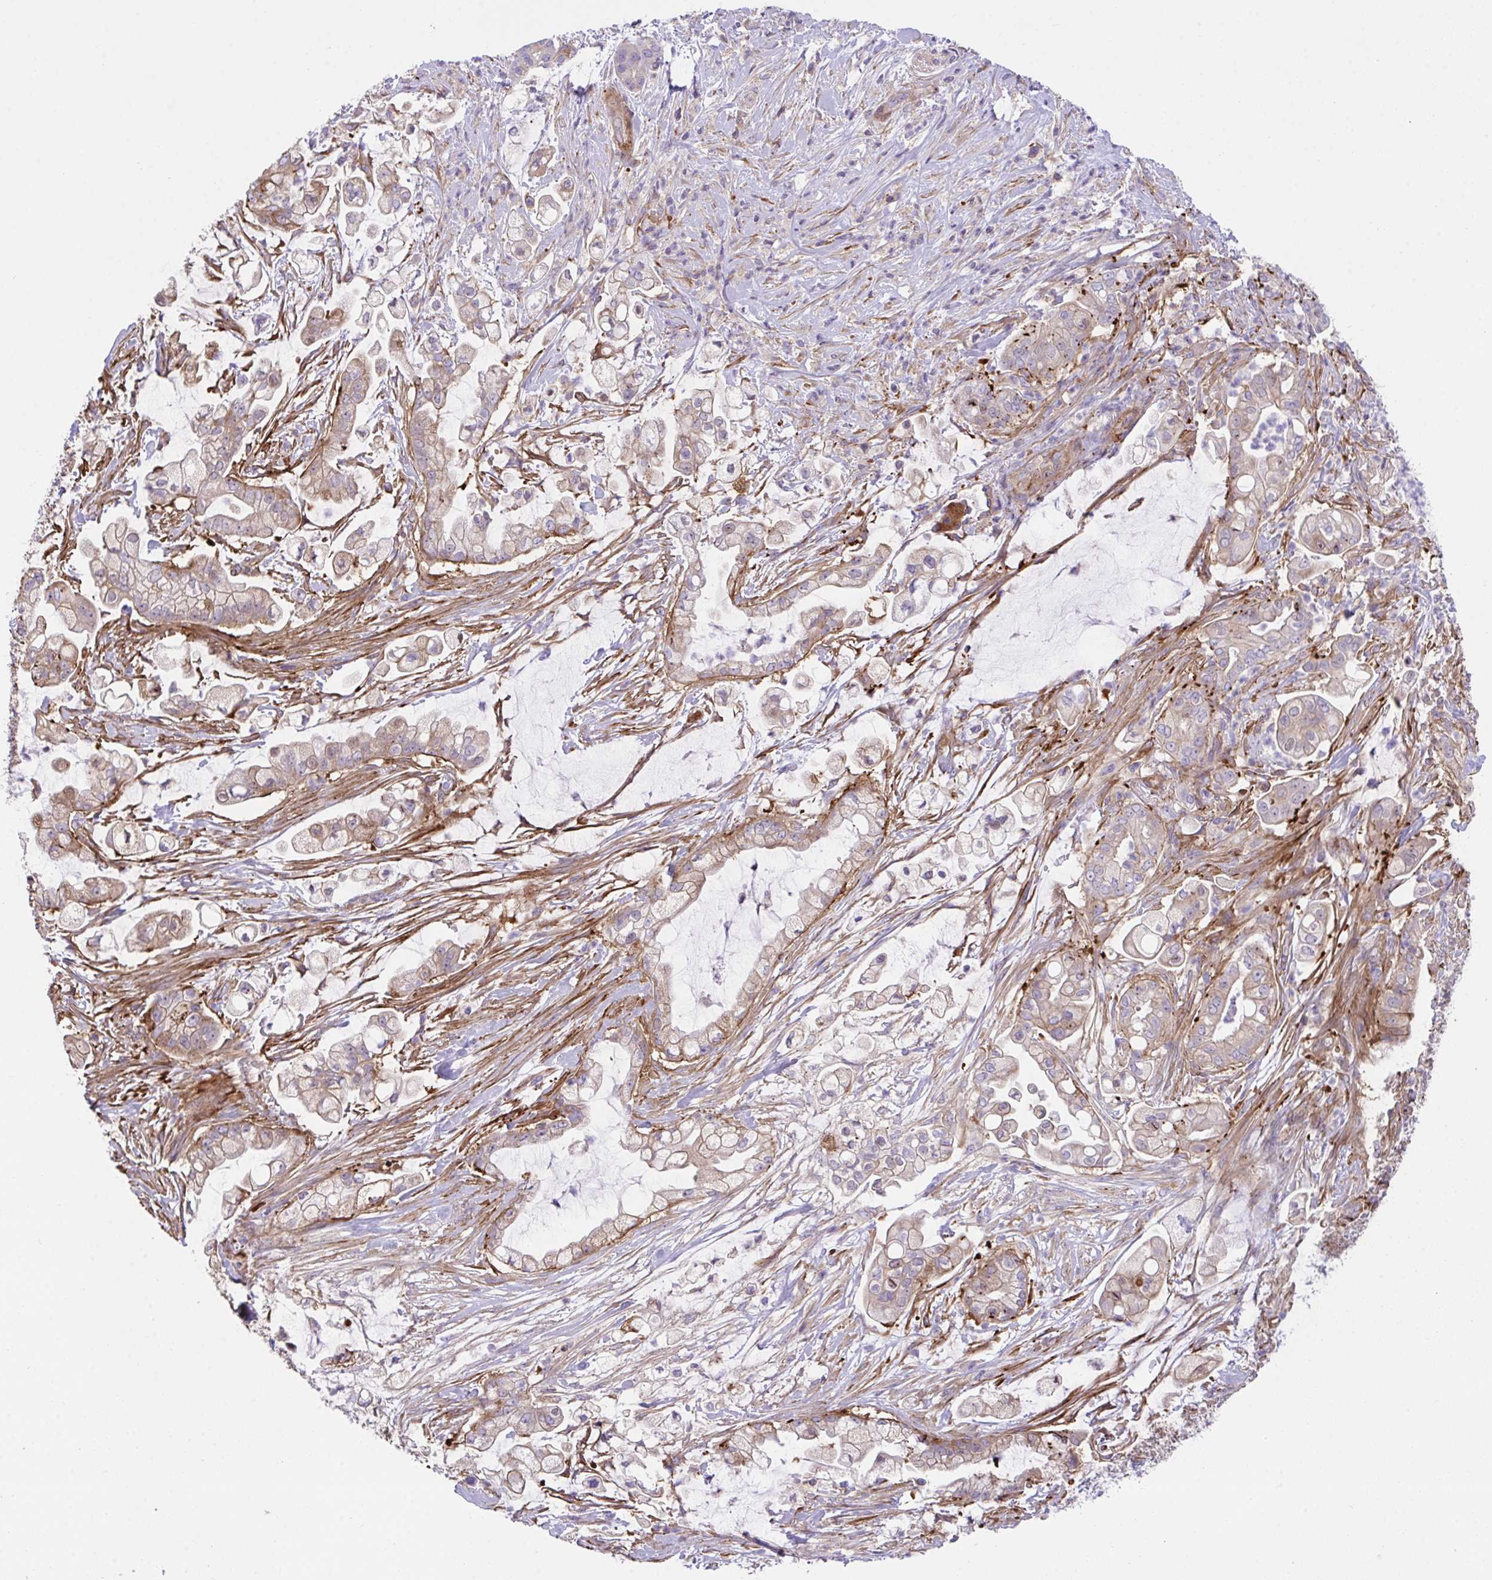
{"staining": {"intensity": "strong", "quantity": "25%-75%", "location": "cytoplasmic/membranous"}, "tissue": "pancreatic cancer", "cell_type": "Tumor cells", "image_type": "cancer", "snomed": [{"axis": "morphology", "description": "Adenocarcinoma, NOS"}, {"axis": "topography", "description": "Pancreas"}], "caption": "High-power microscopy captured an immunohistochemistry (IHC) image of pancreatic adenocarcinoma, revealing strong cytoplasmic/membranous expression in about 25%-75% of tumor cells.", "gene": "PPIH", "patient": {"sex": "female", "age": 69}}